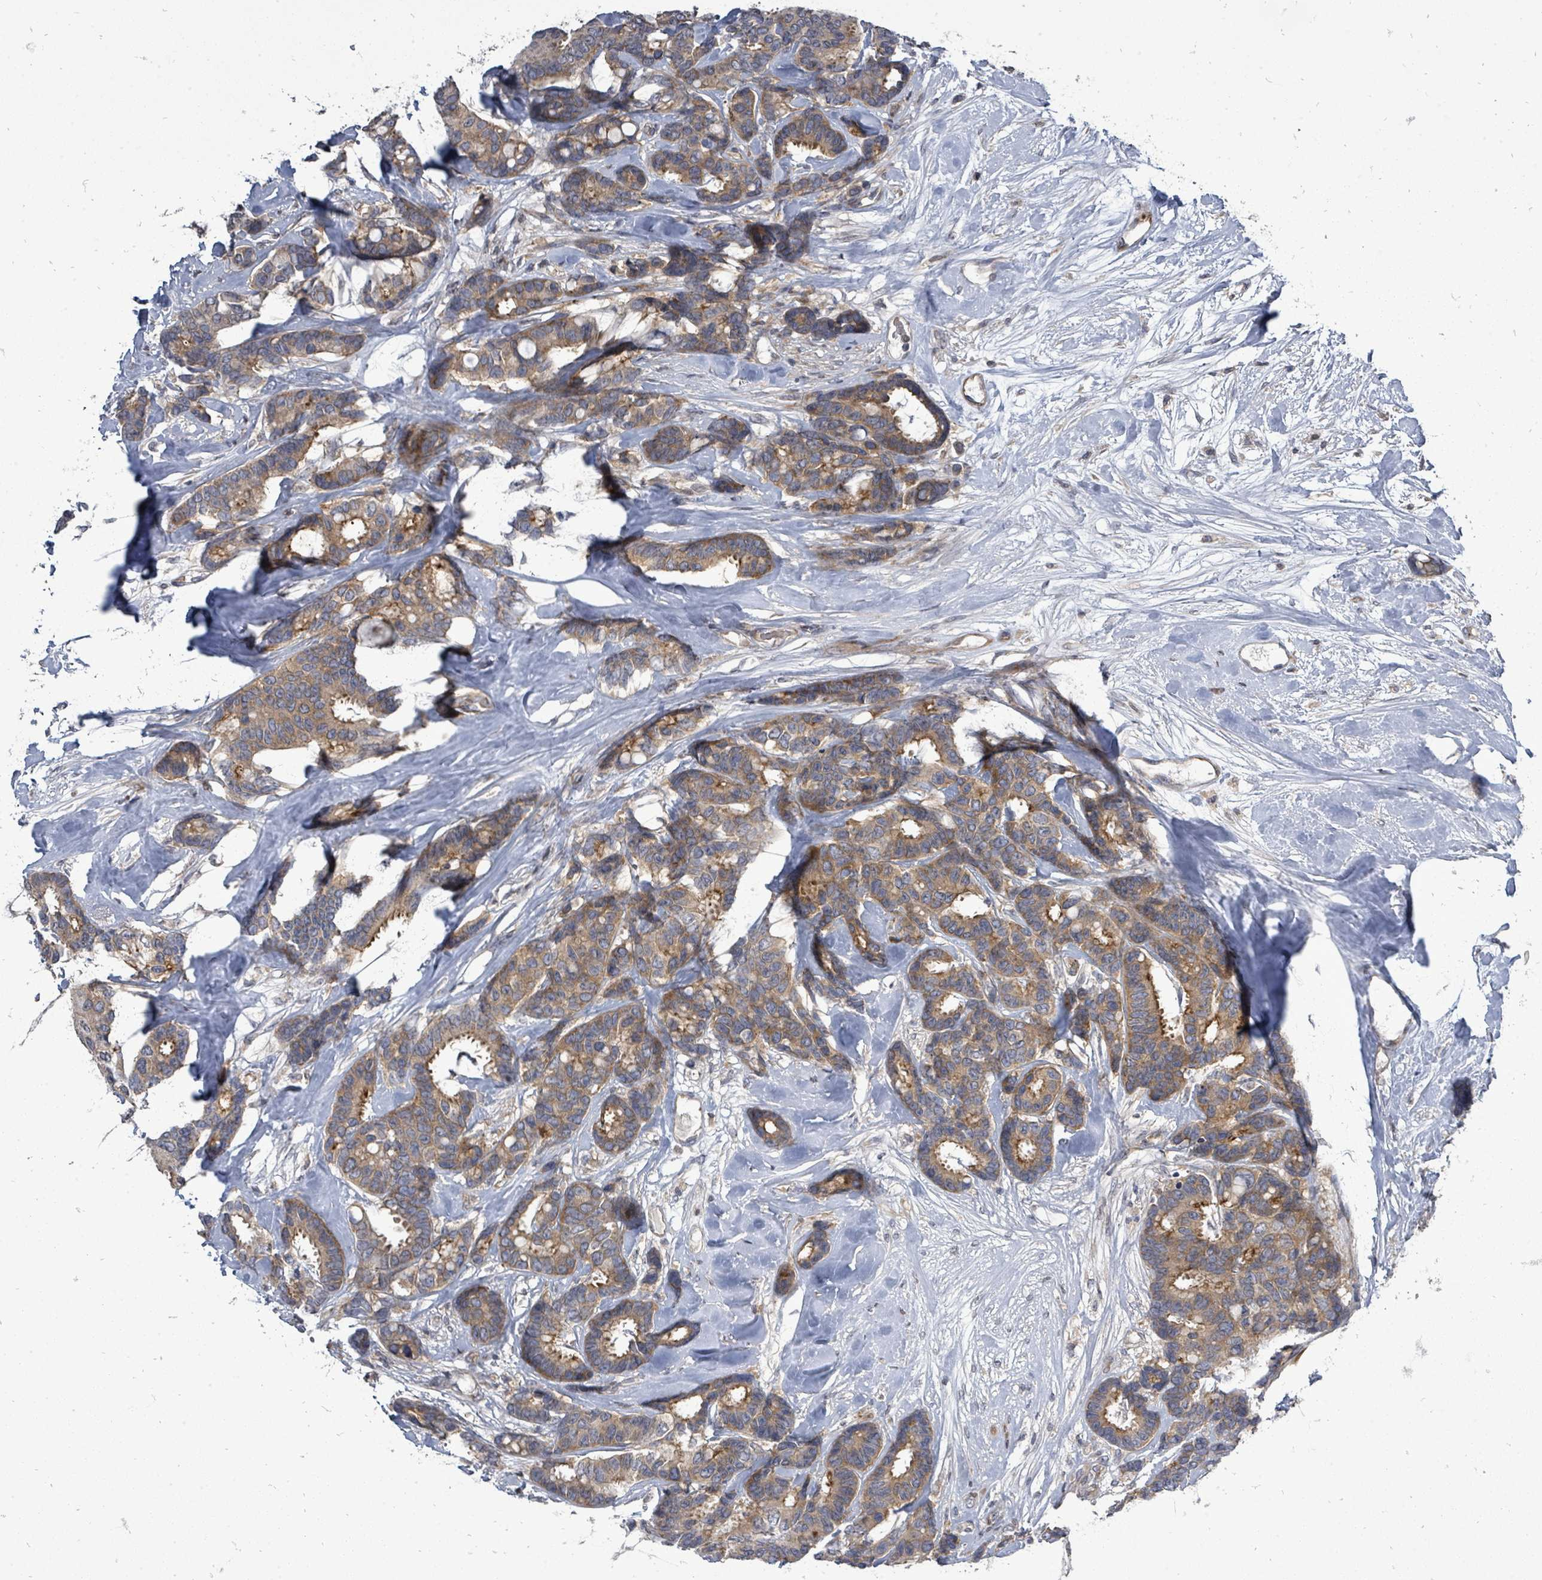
{"staining": {"intensity": "moderate", "quantity": ">75%", "location": "cytoplasmic/membranous"}, "tissue": "breast cancer", "cell_type": "Tumor cells", "image_type": "cancer", "snomed": [{"axis": "morphology", "description": "Duct carcinoma"}, {"axis": "topography", "description": "Breast"}], "caption": "Breast cancer was stained to show a protein in brown. There is medium levels of moderate cytoplasmic/membranous positivity in about >75% of tumor cells. The staining was performed using DAB (3,3'-diaminobenzidine) to visualize the protein expression in brown, while the nuclei were stained in blue with hematoxylin (Magnification: 20x).", "gene": "RALGAPB", "patient": {"sex": "female", "age": 87}}